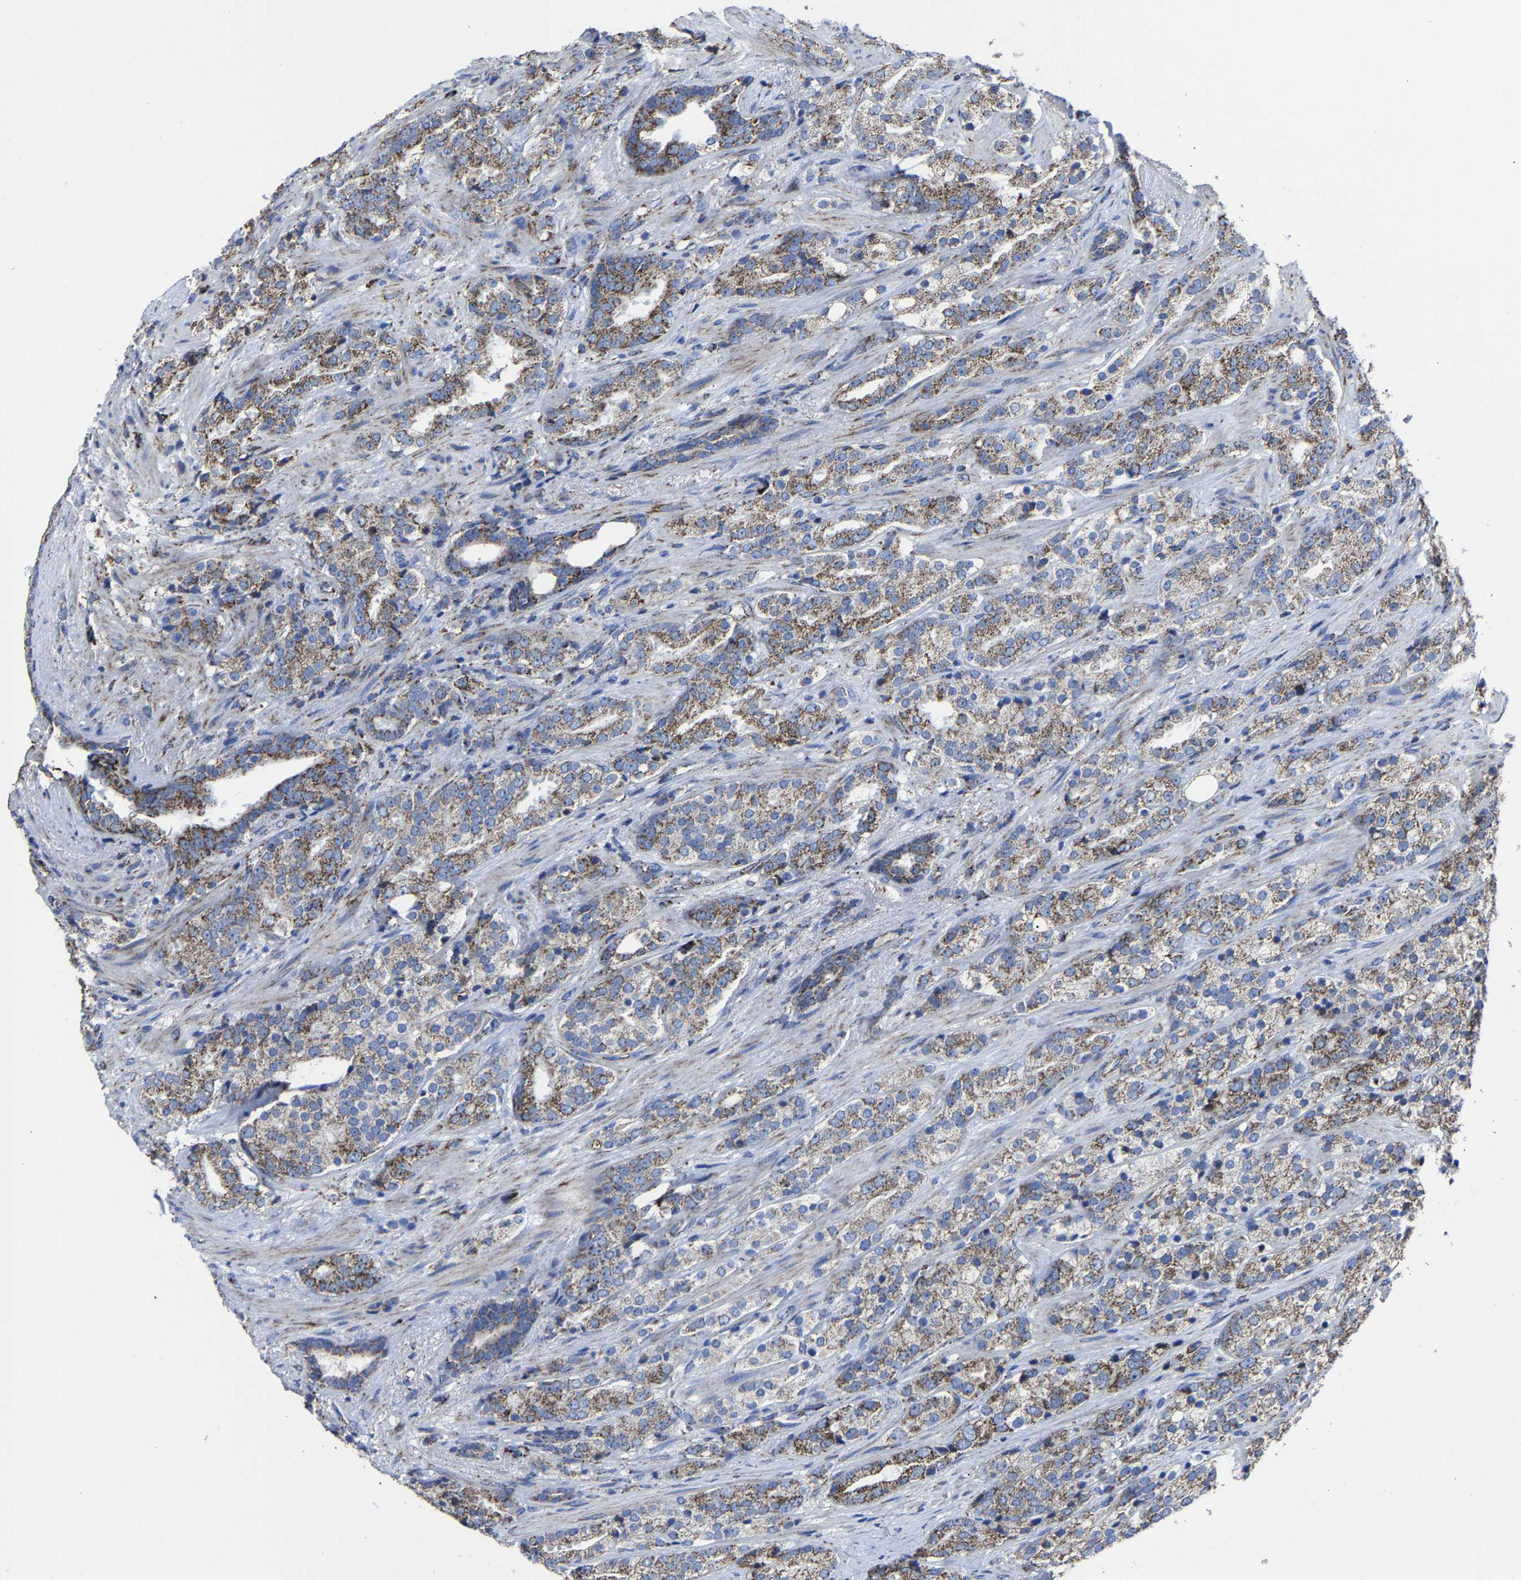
{"staining": {"intensity": "moderate", "quantity": ">75%", "location": "cytoplasmic/membranous"}, "tissue": "prostate cancer", "cell_type": "Tumor cells", "image_type": "cancer", "snomed": [{"axis": "morphology", "description": "Adenocarcinoma, High grade"}, {"axis": "topography", "description": "Prostate"}], "caption": "Immunohistochemical staining of human prostate cancer (high-grade adenocarcinoma) shows medium levels of moderate cytoplasmic/membranous protein expression in approximately >75% of tumor cells.", "gene": "NDUFV3", "patient": {"sex": "male", "age": 71}}